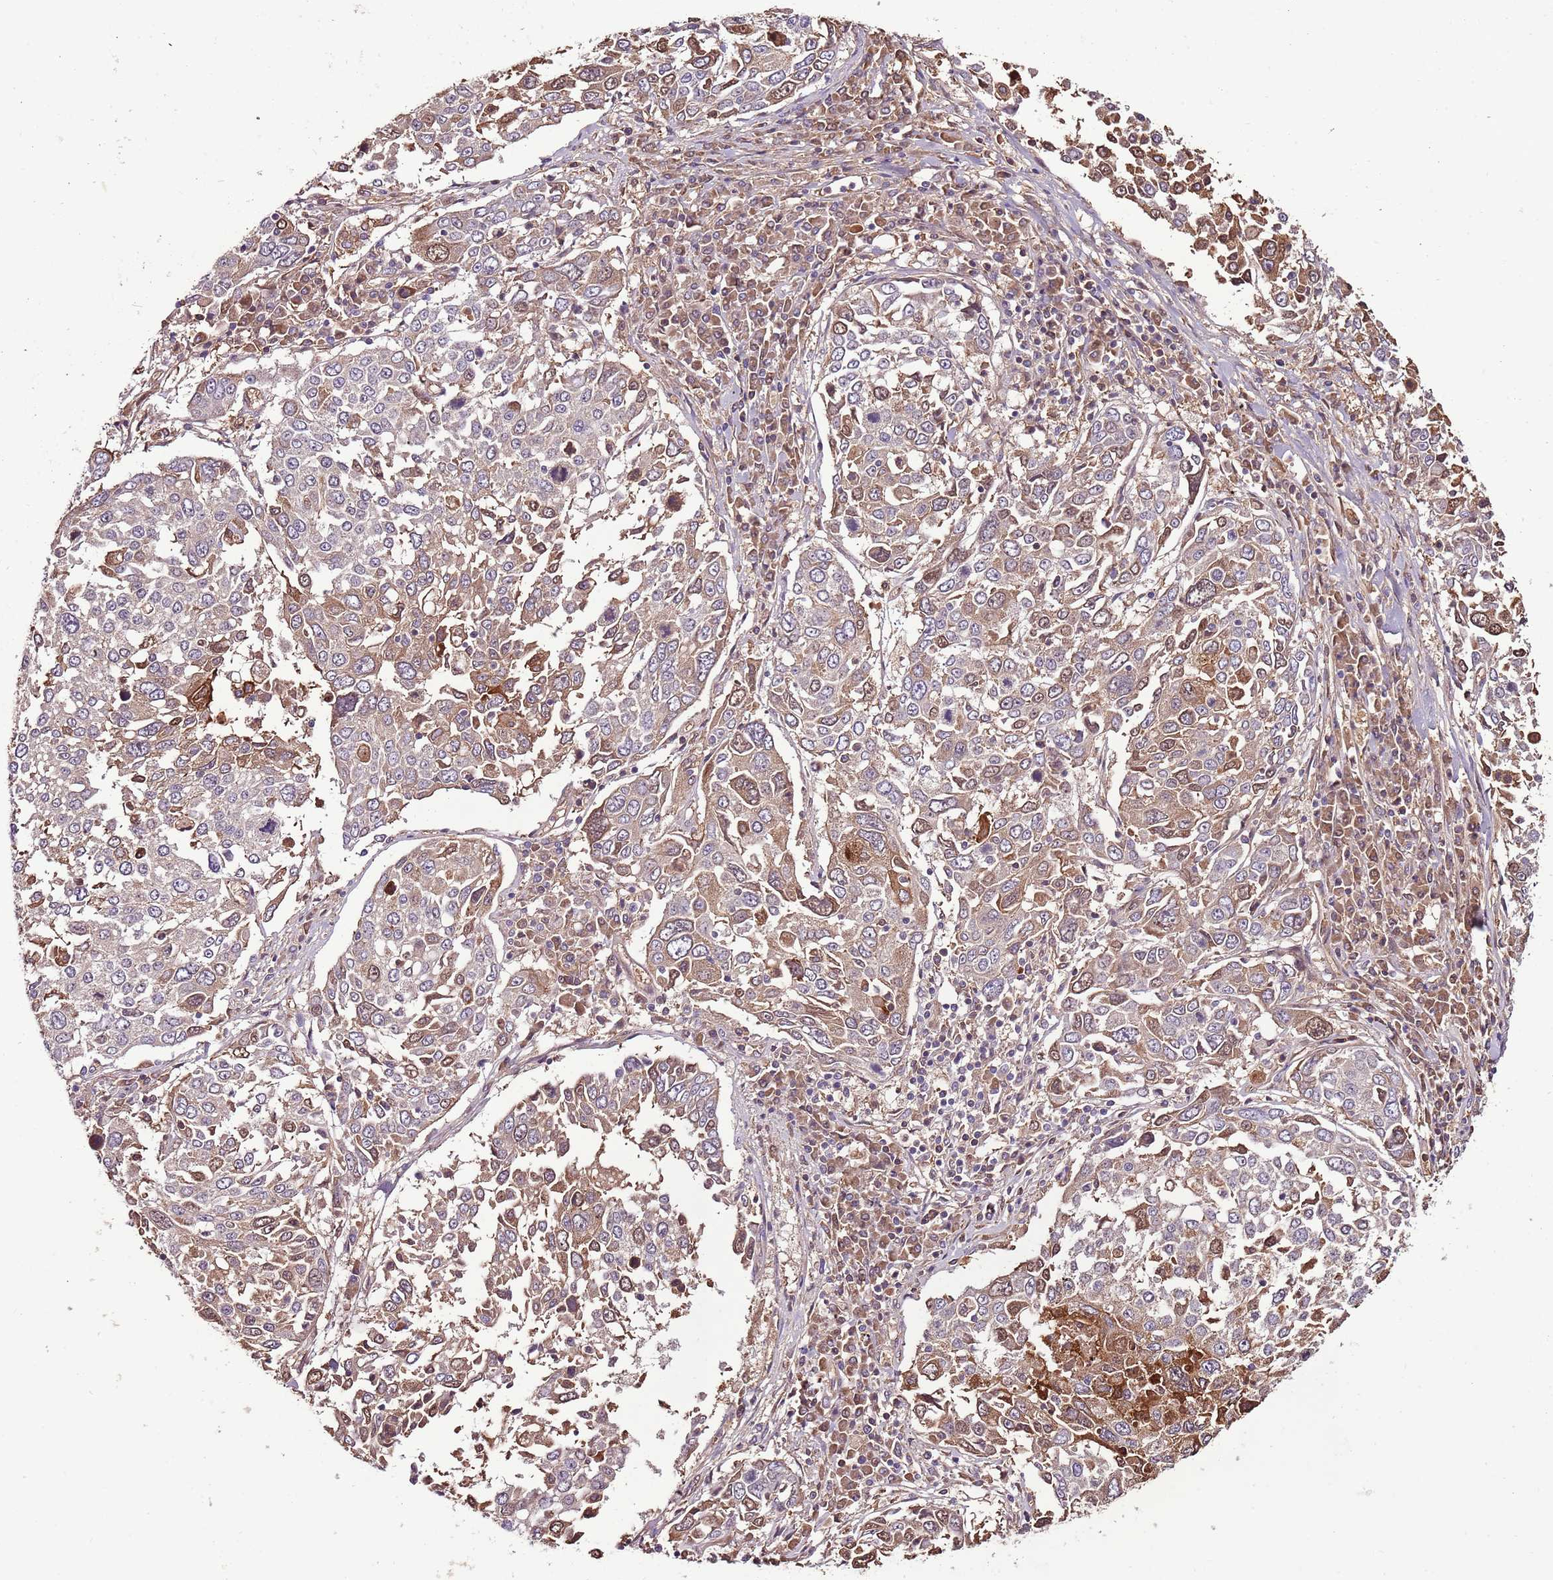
{"staining": {"intensity": "moderate", "quantity": "<25%", "location": "cytoplasmic/membranous,nuclear"}, "tissue": "lung cancer", "cell_type": "Tumor cells", "image_type": "cancer", "snomed": [{"axis": "morphology", "description": "Squamous cell carcinoma, NOS"}, {"axis": "topography", "description": "Lung"}], "caption": "This photomicrograph shows IHC staining of lung cancer, with low moderate cytoplasmic/membranous and nuclear positivity in approximately <25% of tumor cells.", "gene": "DENR", "patient": {"sex": "male", "age": 65}}